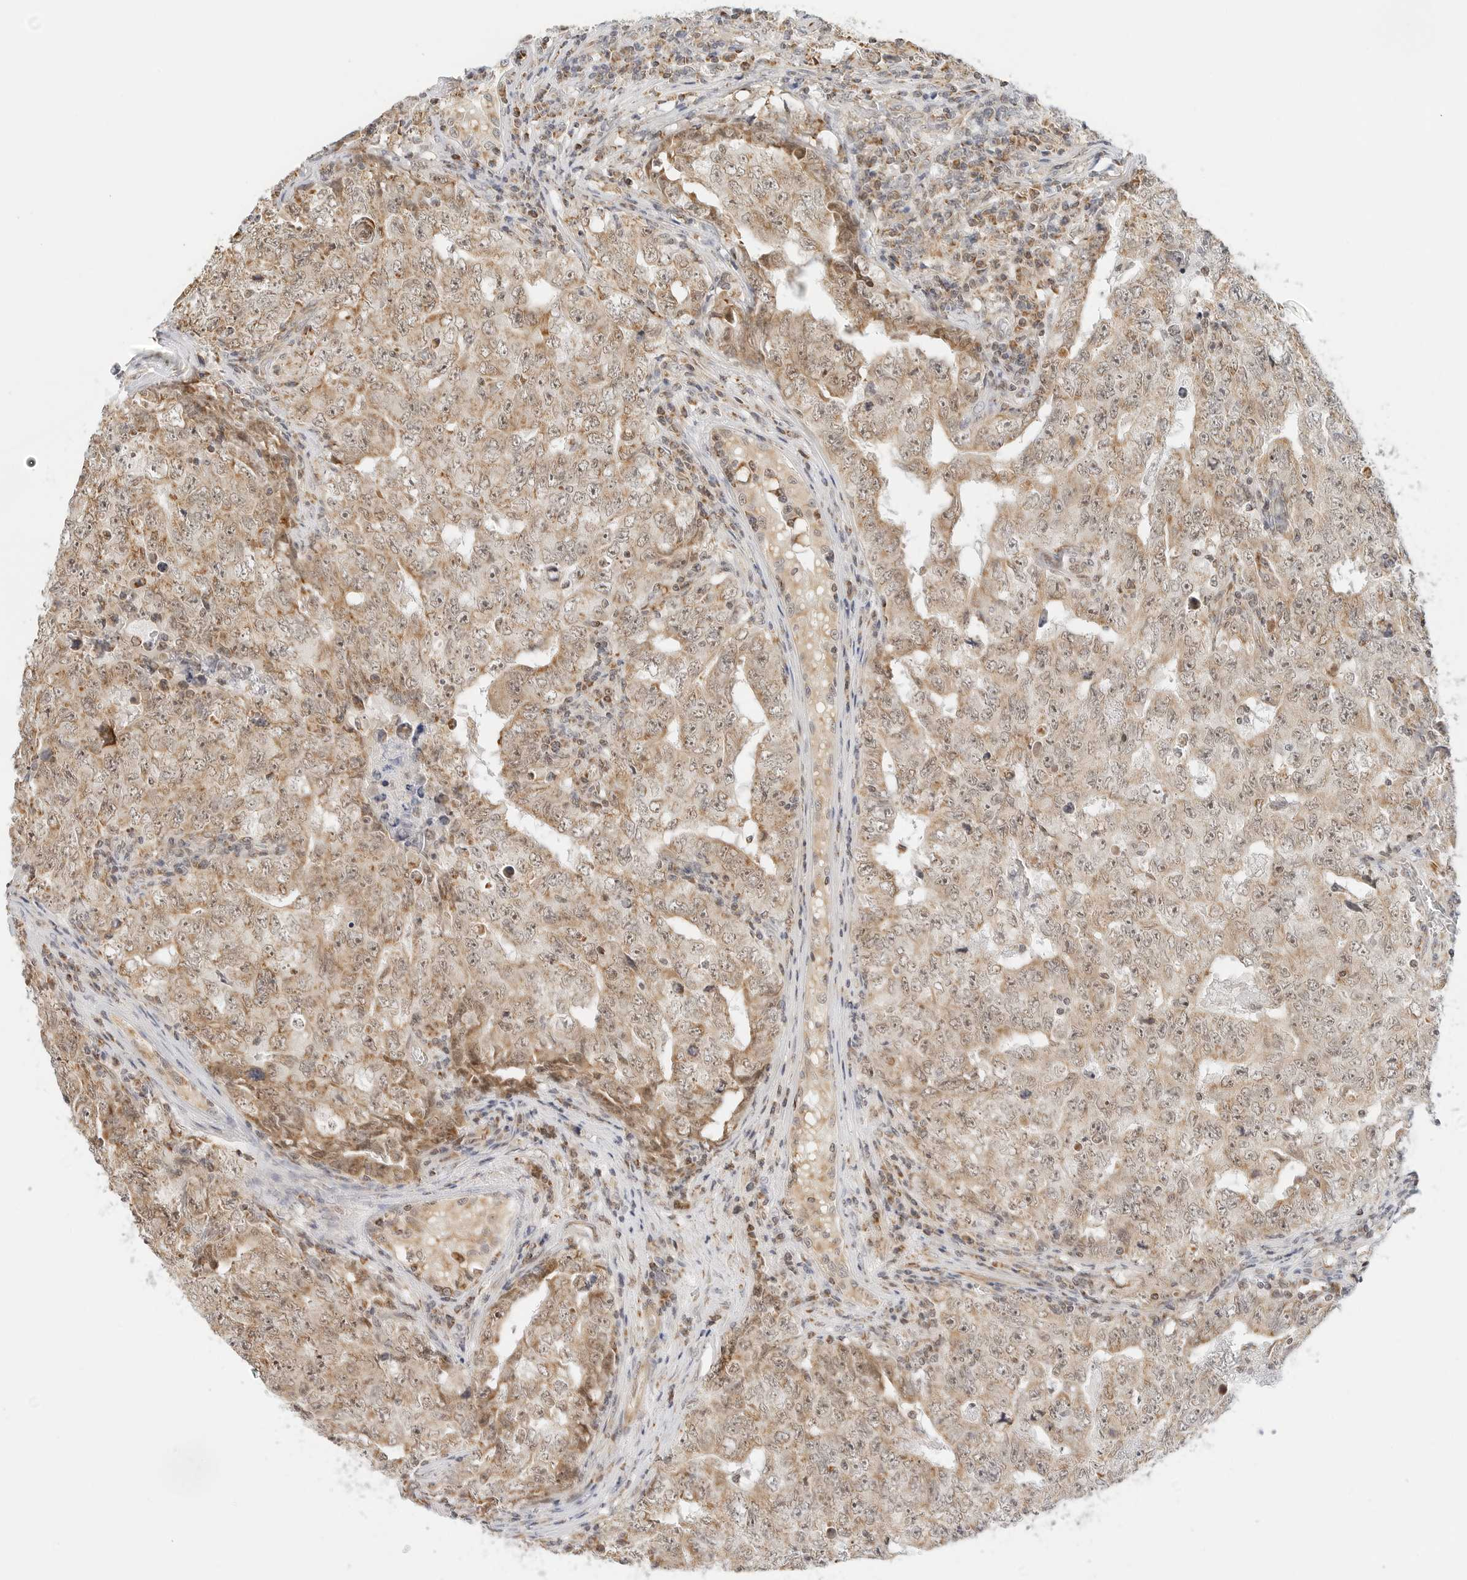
{"staining": {"intensity": "weak", "quantity": ">75%", "location": "cytoplasmic/membranous,nuclear"}, "tissue": "testis cancer", "cell_type": "Tumor cells", "image_type": "cancer", "snomed": [{"axis": "morphology", "description": "Carcinoma, Embryonal, NOS"}, {"axis": "topography", "description": "Testis"}], "caption": "There is low levels of weak cytoplasmic/membranous and nuclear staining in tumor cells of embryonal carcinoma (testis), as demonstrated by immunohistochemical staining (brown color).", "gene": "GORAB", "patient": {"sex": "male", "age": 26}}